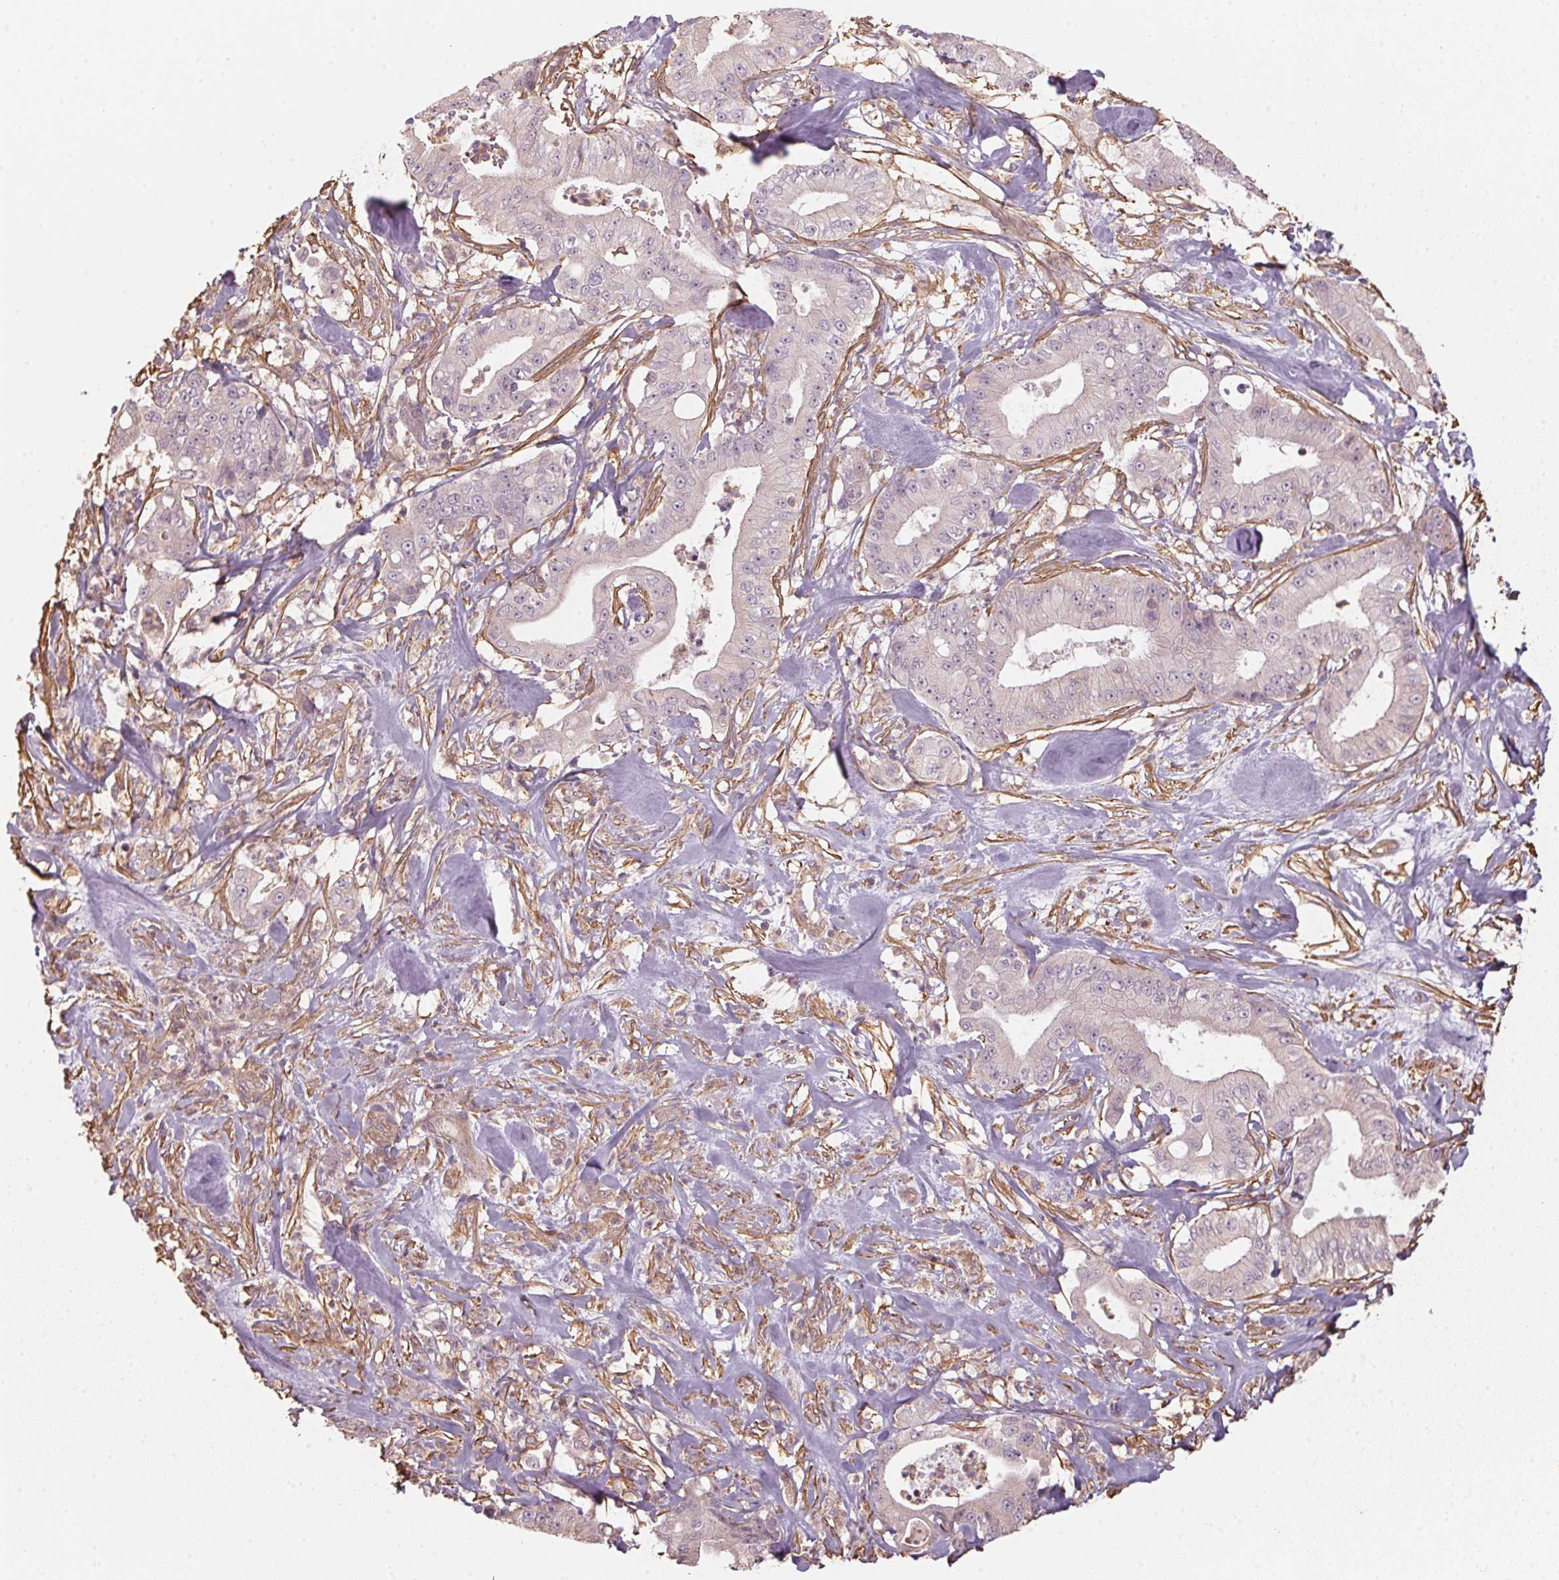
{"staining": {"intensity": "negative", "quantity": "none", "location": "none"}, "tissue": "pancreatic cancer", "cell_type": "Tumor cells", "image_type": "cancer", "snomed": [{"axis": "morphology", "description": "Adenocarcinoma, NOS"}, {"axis": "topography", "description": "Pancreas"}], "caption": "Adenocarcinoma (pancreatic) was stained to show a protein in brown. There is no significant expression in tumor cells. (IHC, brightfield microscopy, high magnification).", "gene": "QDPR", "patient": {"sex": "male", "age": 71}}